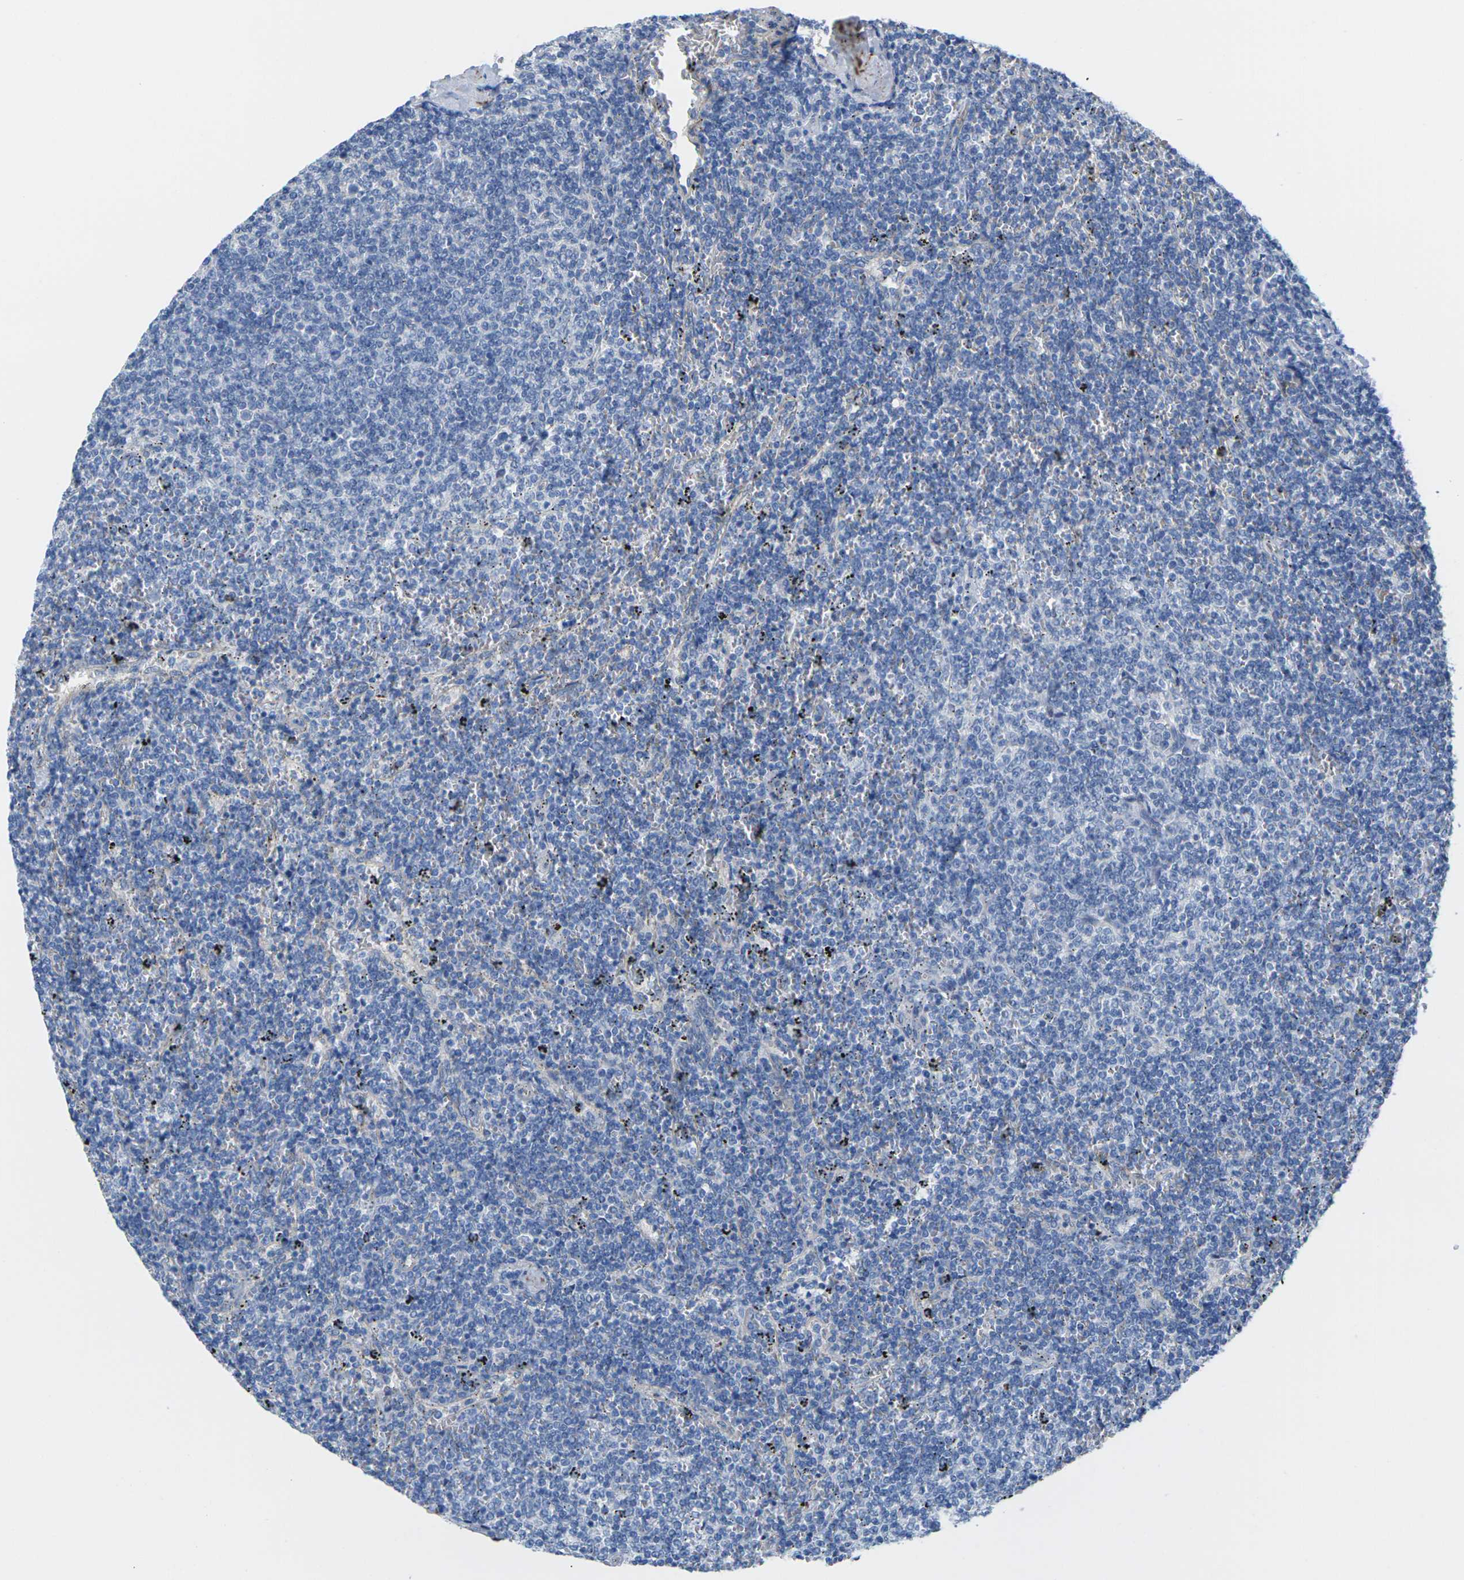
{"staining": {"intensity": "negative", "quantity": "none", "location": "none"}, "tissue": "lymphoma", "cell_type": "Tumor cells", "image_type": "cancer", "snomed": [{"axis": "morphology", "description": "Malignant lymphoma, non-Hodgkin's type, Low grade"}, {"axis": "topography", "description": "Spleen"}], "caption": "Immunohistochemical staining of low-grade malignant lymphoma, non-Hodgkin's type reveals no significant staining in tumor cells.", "gene": "CNN1", "patient": {"sex": "female", "age": 50}}